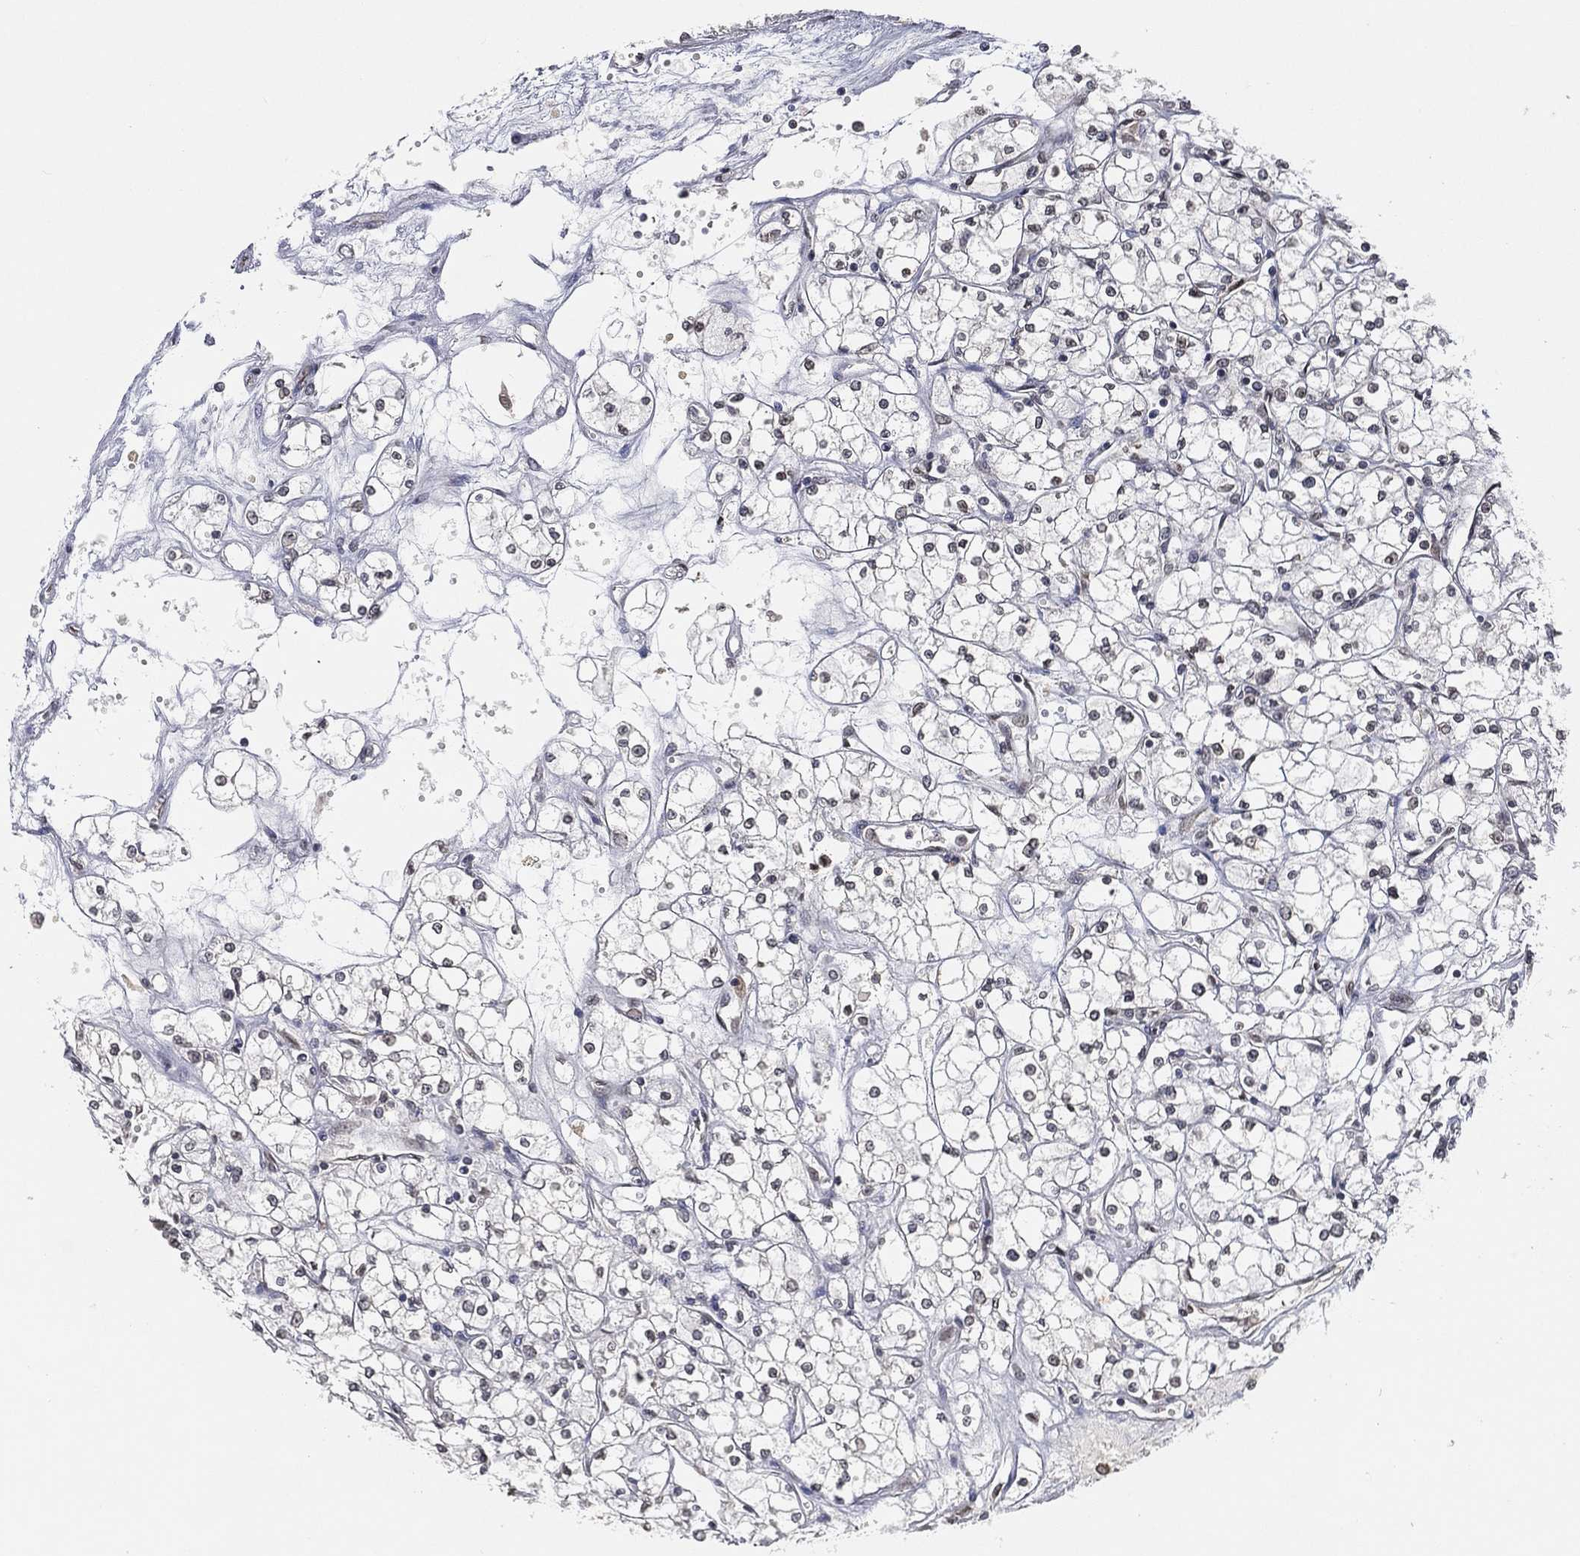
{"staining": {"intensity": "negative", "quantity": "none", "location": "none"}, "tissue": "renal cancer", "cell_type": "Tumor cells", "image_type": "cancer", "snomed": [{"axis": "morphology", "description": "Adenocarcinoma, NOS"}, {"axis": "topography", "description": "Kidney"}], "caption": "A high-resolution photomicrograph shows IHC staining of renal cancer (adenocarcinoma), which exhibits no significant staining in tumor cells. (Stains: DAB (3,3'-diaminobenzidine) immunohistochemistry with hematoxylin counter stain, Microscopy: brightfield microscopy at high magnification).", "gene": "UBA5", "patient": {"sex": "male", "age": 67}}